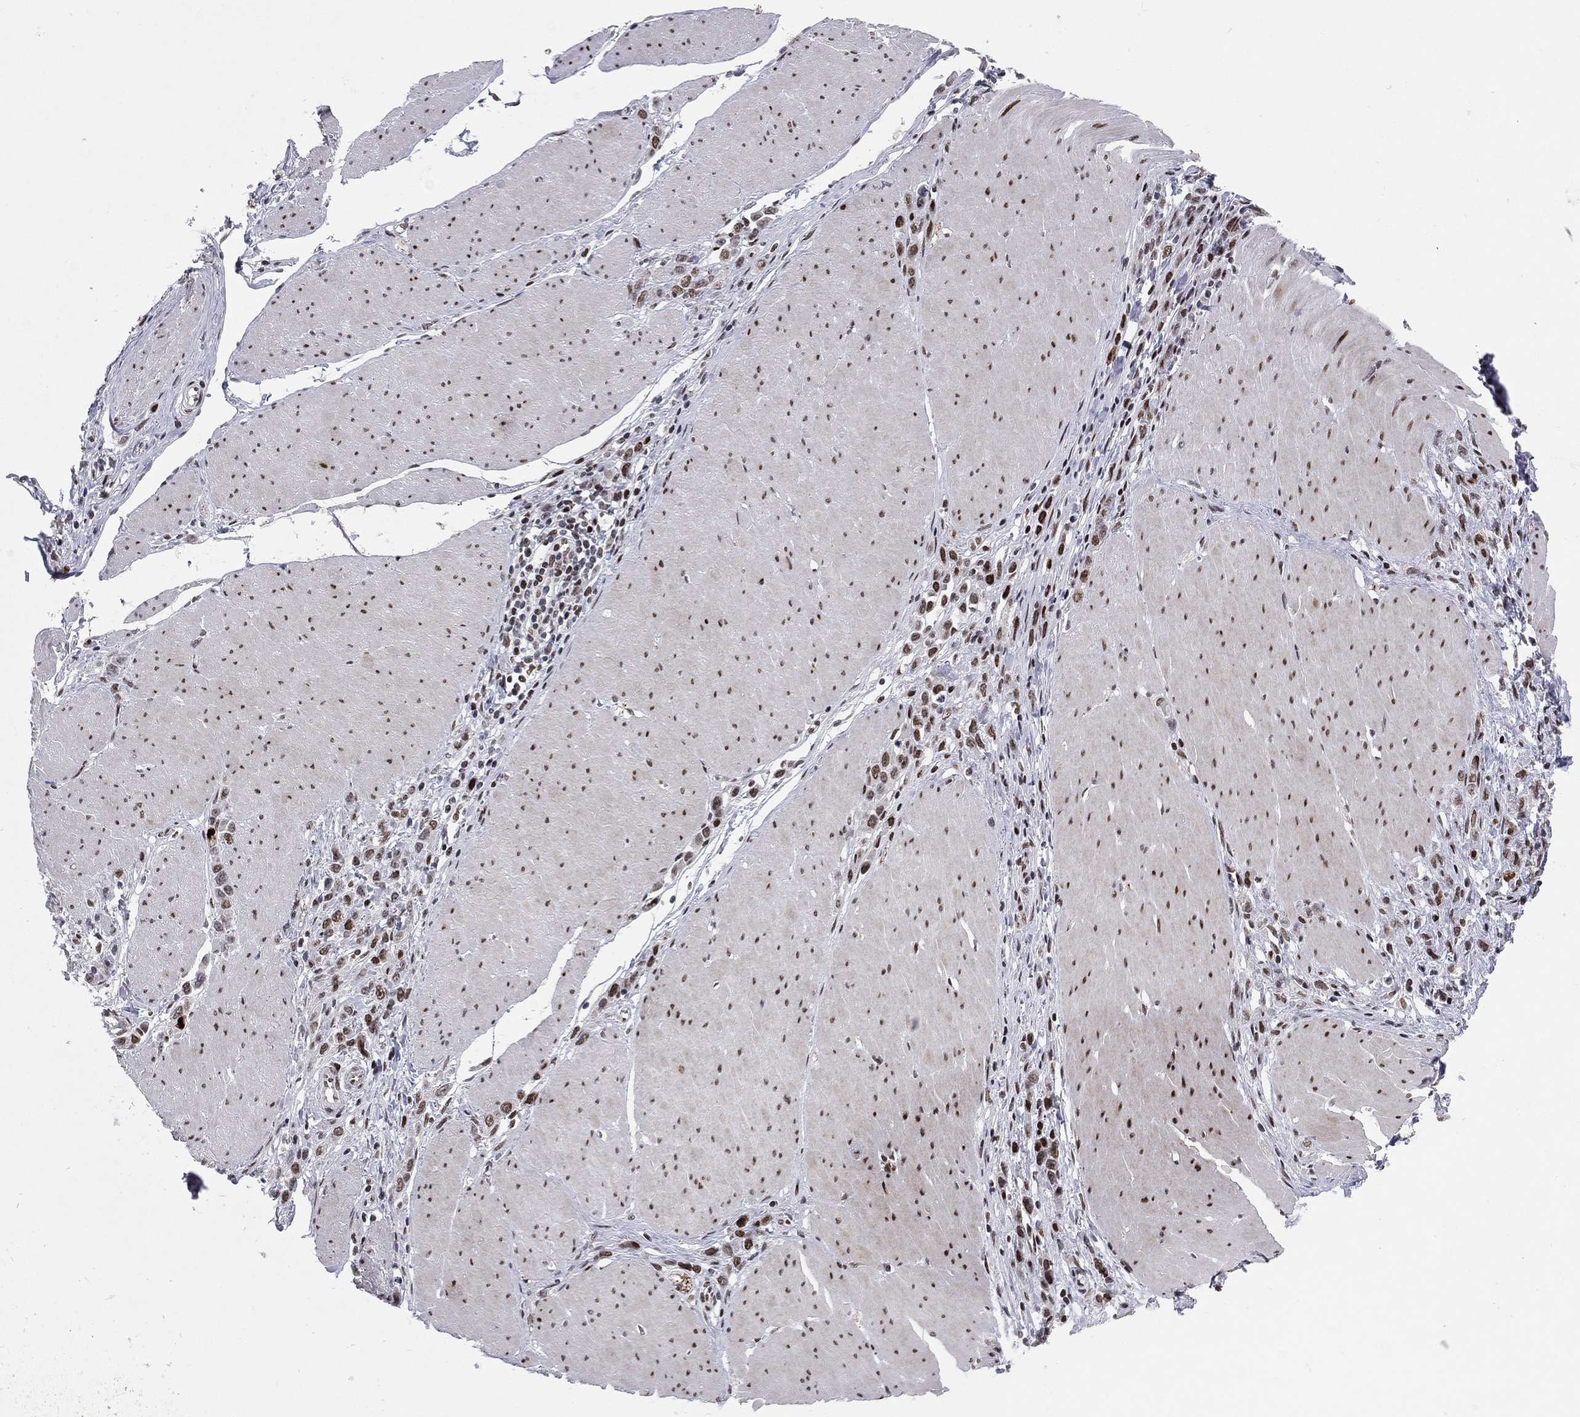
{"staining": {"intensity": "moderate", "quantity": "<25%", "location": "nuclear"}, "tissue": "stomach cancer", "cell_type": "Tumor cells", "image_type": "cancer", "snomed": [{"axis": "morphology", "description": "Adenocarcinoma, NOS"}, {"axis": "topography", "description": "Stomach"}], "caption": "Immunohistochemistry (IHC) photomicrograph of neoplastic tissue: human stomach cancer (adenocarcinoma) stained using IHC exhibits low levels of moderate protein expression localized specifically in the nuclear of tumor cells, appearing as a nuclear brown color.", "gene": "RTF1", "patient": {"sex": "male", "age": 47}}